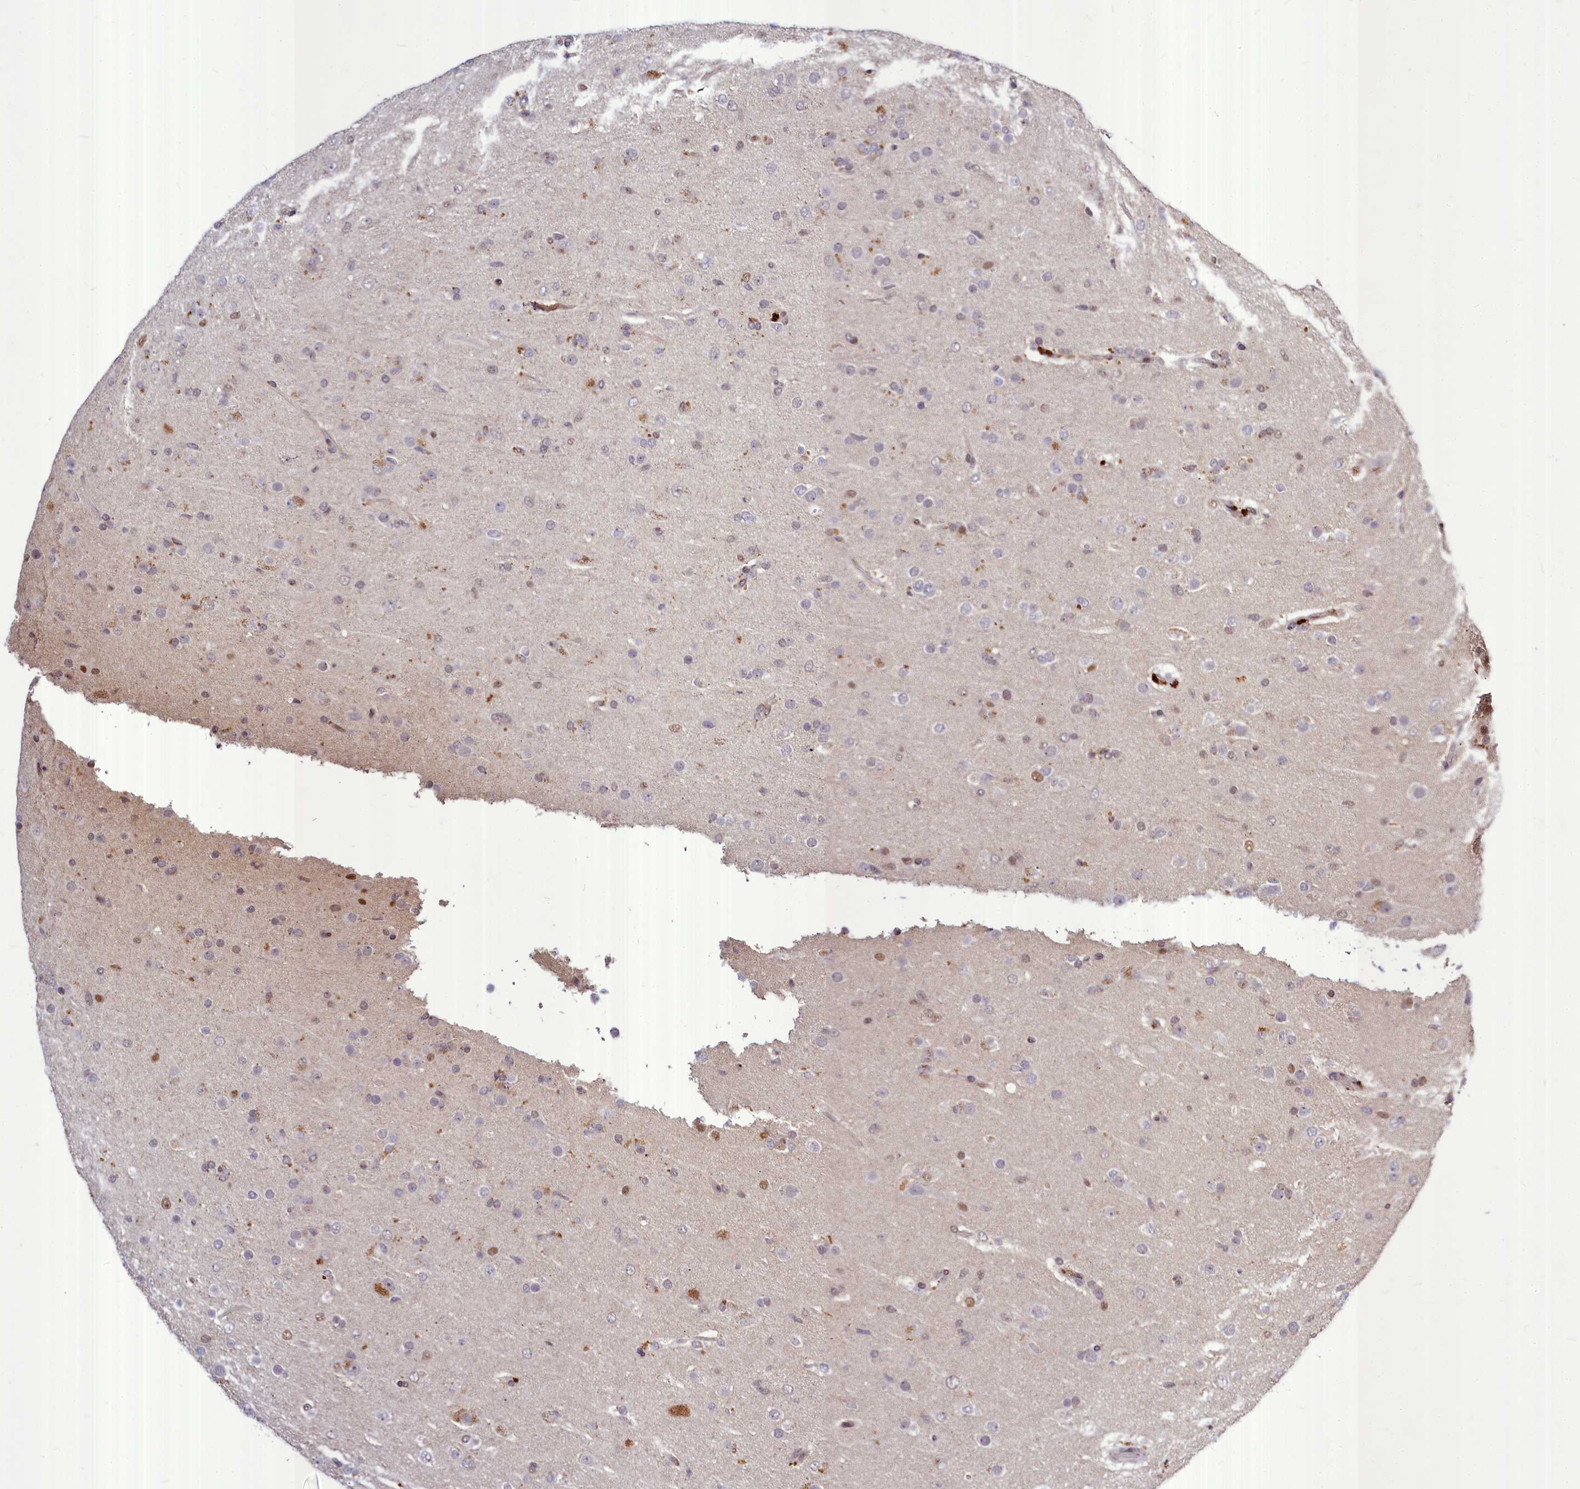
{"staining": {"intensity": "negative", "quantity": "none", "location": "none"}, "tissue": "glioma", "cell_type": "Tumor cells", "image_type": "cancer", "snomed": [{"axis": "morphology", "description": "Glioma, malignant, Low grade"}, {"axis": "topography", "description": "Brain"}], "caption": "Human malignant glioma (low-grade) stained for a protein using immunohistochemistry shows no positivity in tumor cells.", "gene": "MAML2", "patient": {"sex": "male", "age": 65}}